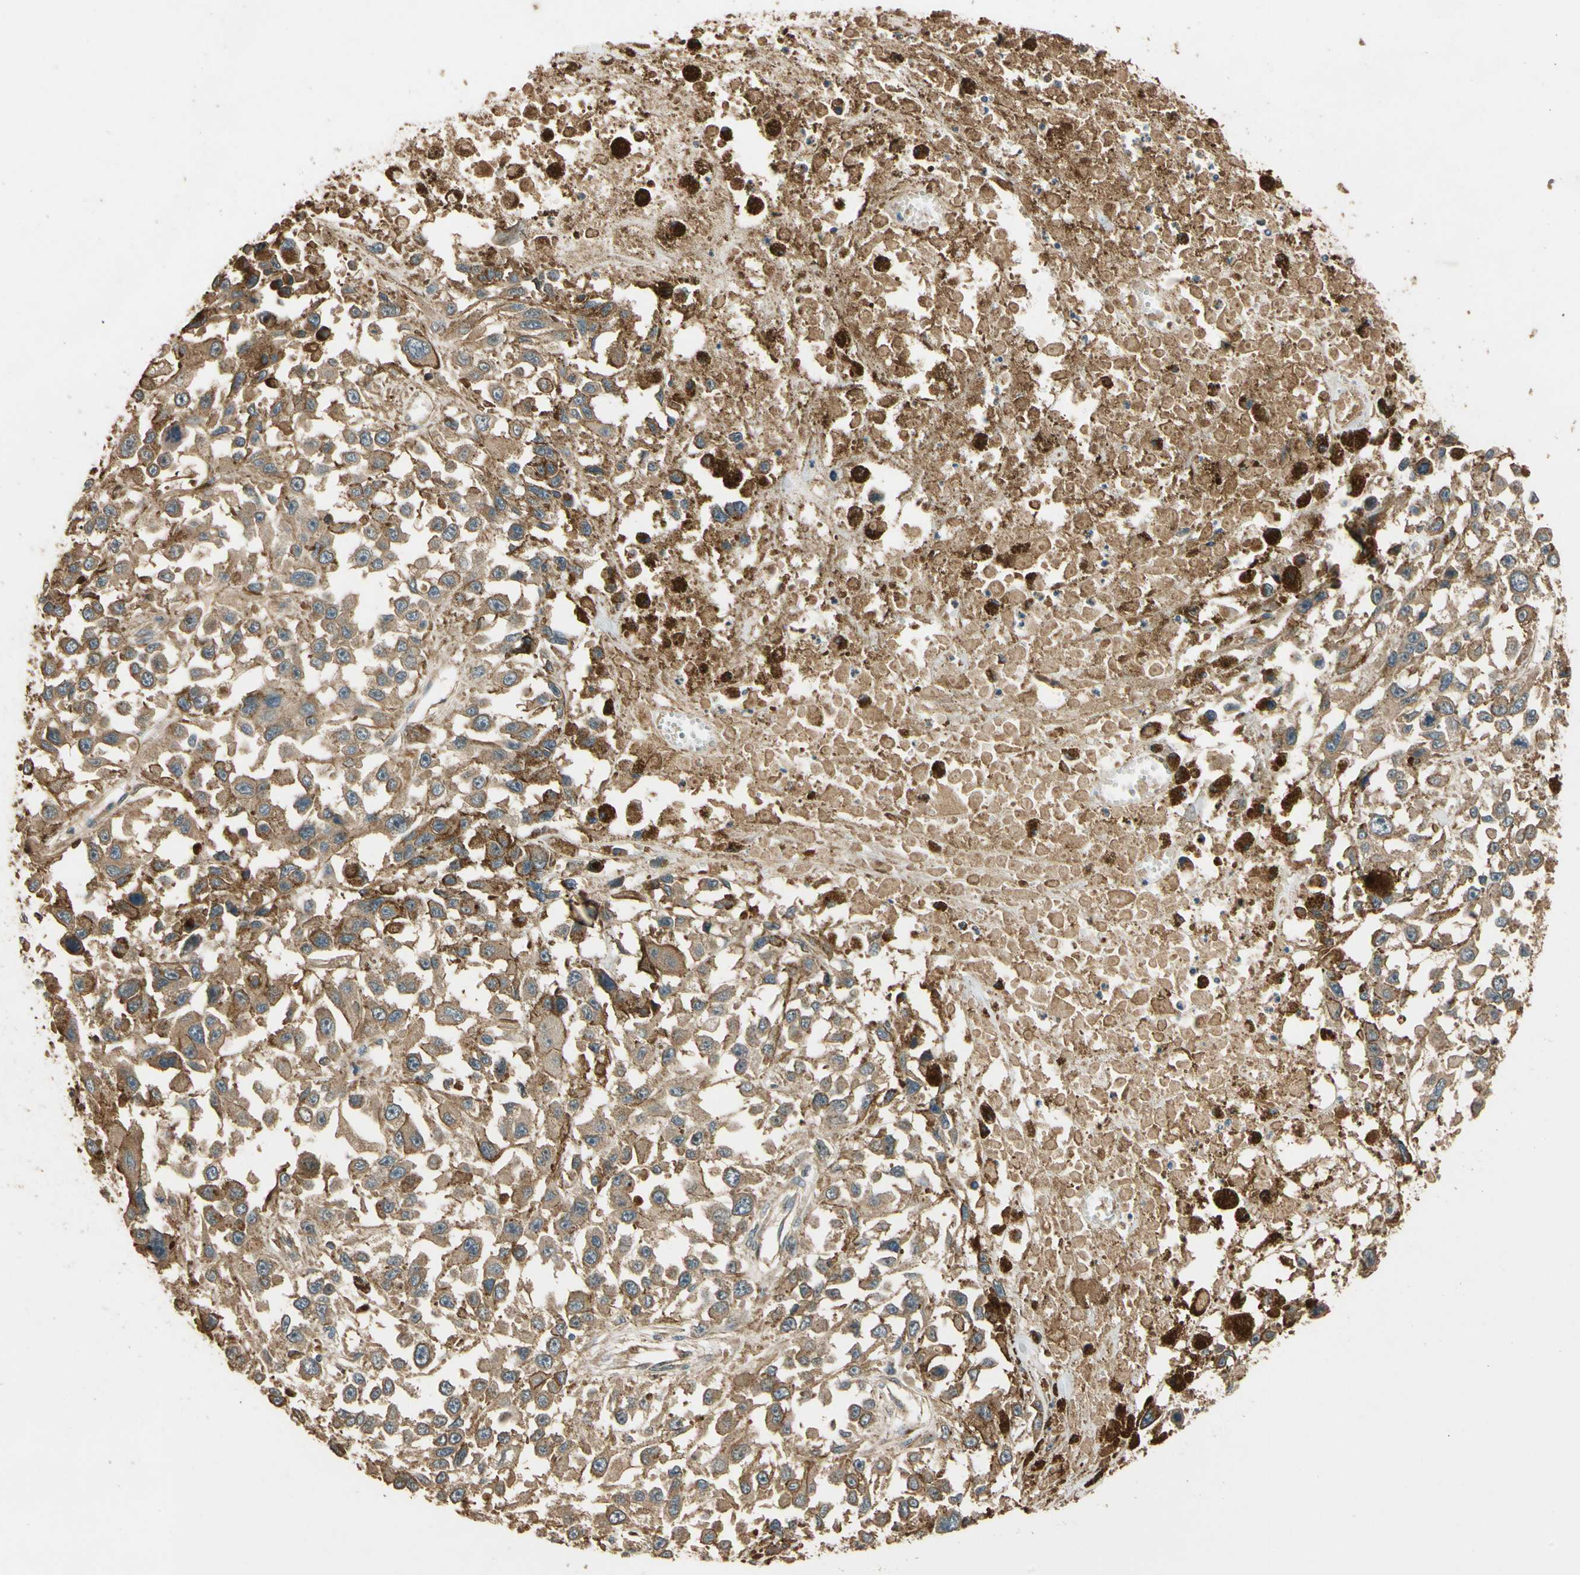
{"staining": {"intensity": "moderate", "quantity": ">75%", "location": "cytoplasmic/membranous"}, "tissue": "melanoma", "cell_type": "Tumor cells", "image_type": "cancer", "snomed": [{"axis": "morphology", "description": "Malignant melanoma, Metastatic site"}, {"axis": "topography", "description": "Lymph node"}], "caption": "Moderate cytoplasmic/membranous staining is identified in approximately >75% of tumor cells in malignant melanoma (metastatic site). (Stains: DAB (3,3'-diaminobenzidine) in brown, nuclei in blue, Microscopy: brightfield microscopy at high magnification).", "gene": "MGRN1", "patient": {"sex": "male", "age": 59}}